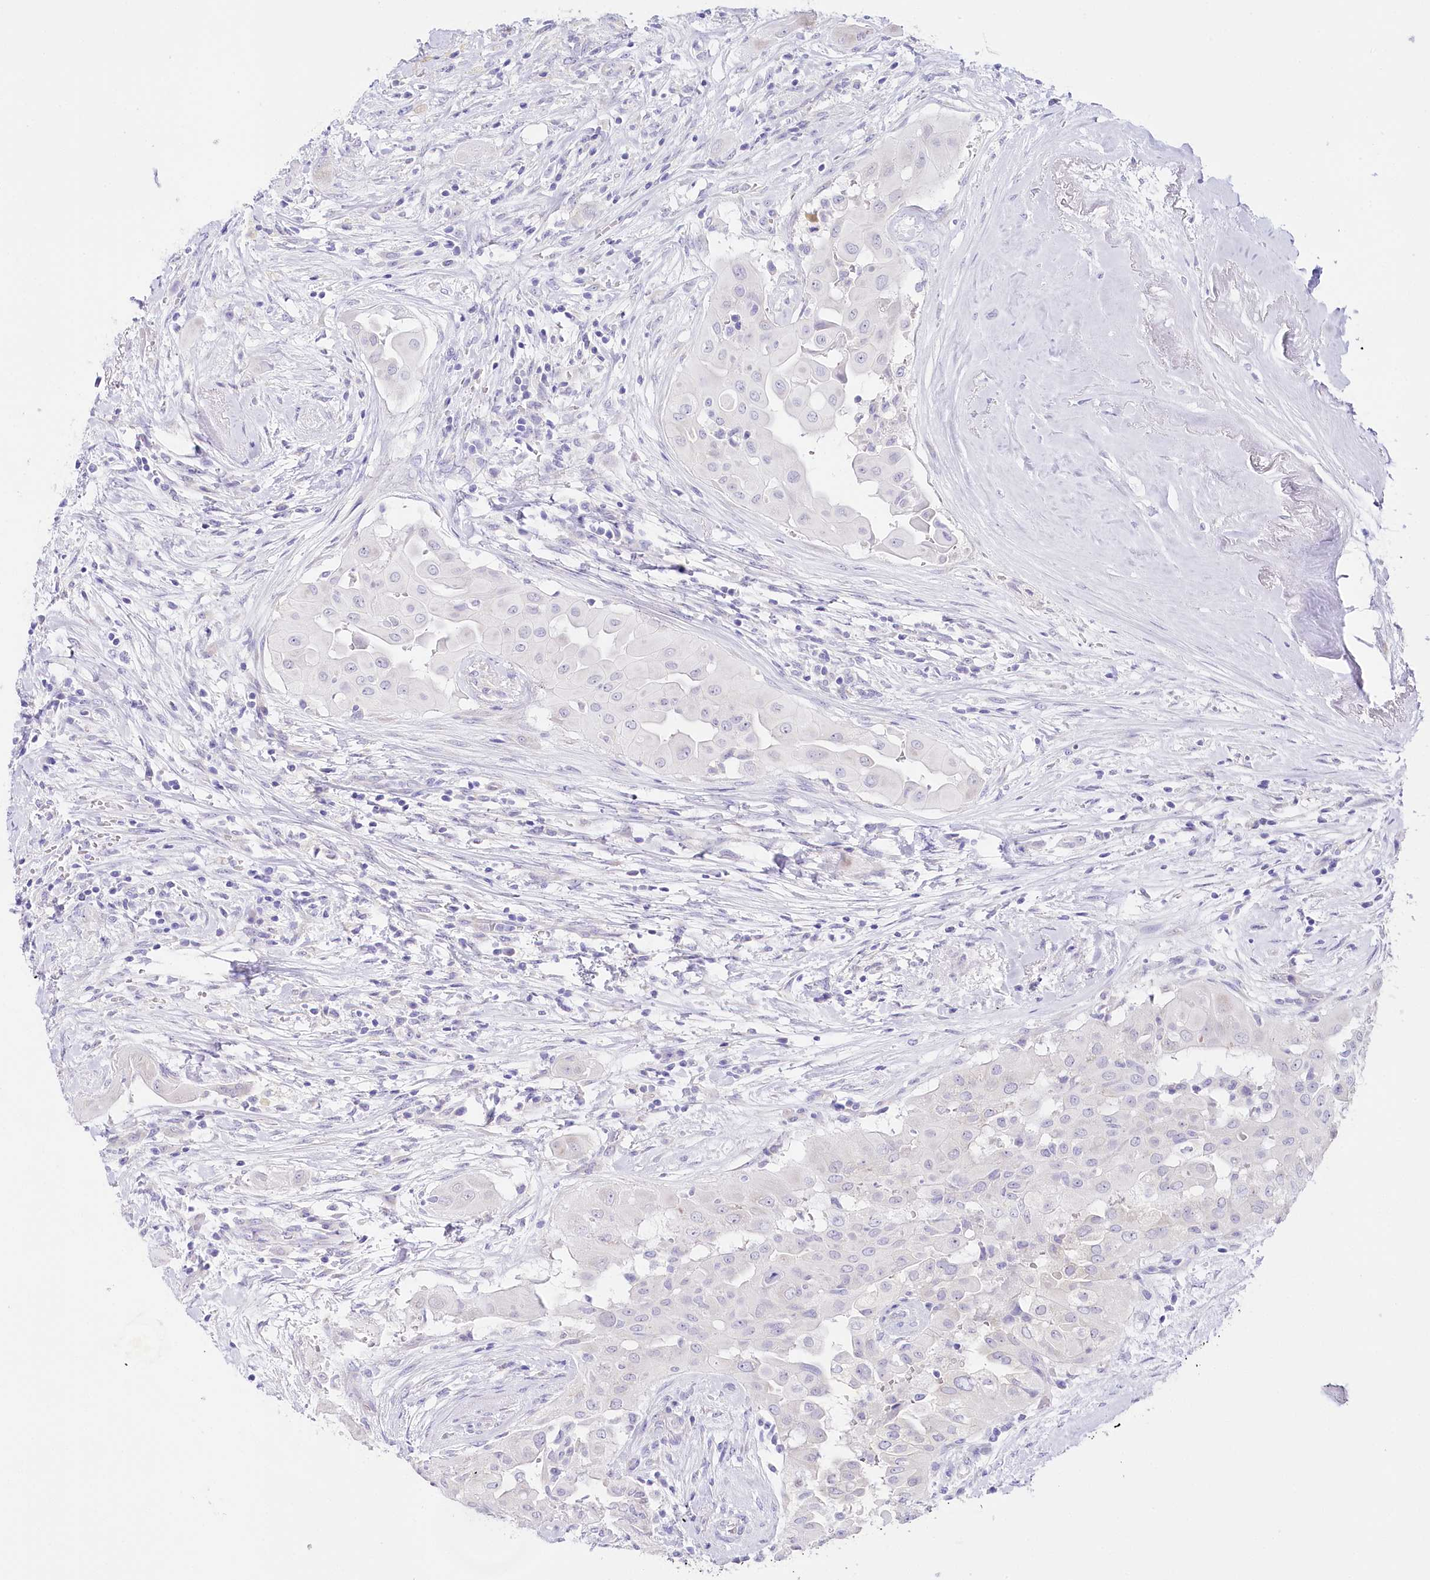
{"staining": {"intensity": "negative", "quantity": "none", "location": "none"}, "tissue": "thyroid cancer", "cell_type": "Tumor cells", "image_type": "cancer", "snomed": [{"axis": "morphology", "description": "Papillary adenocarcinoma, NOS"}, {"axis": "topography", "description": "Thyroid gland"}], "caption": "Immunohistochemistry of thyroid papillary adenocarcinoma exhibits no positivity in tumor cells.", "gene": "CSN3", "patient": {"sex": "female", "age": 59}}